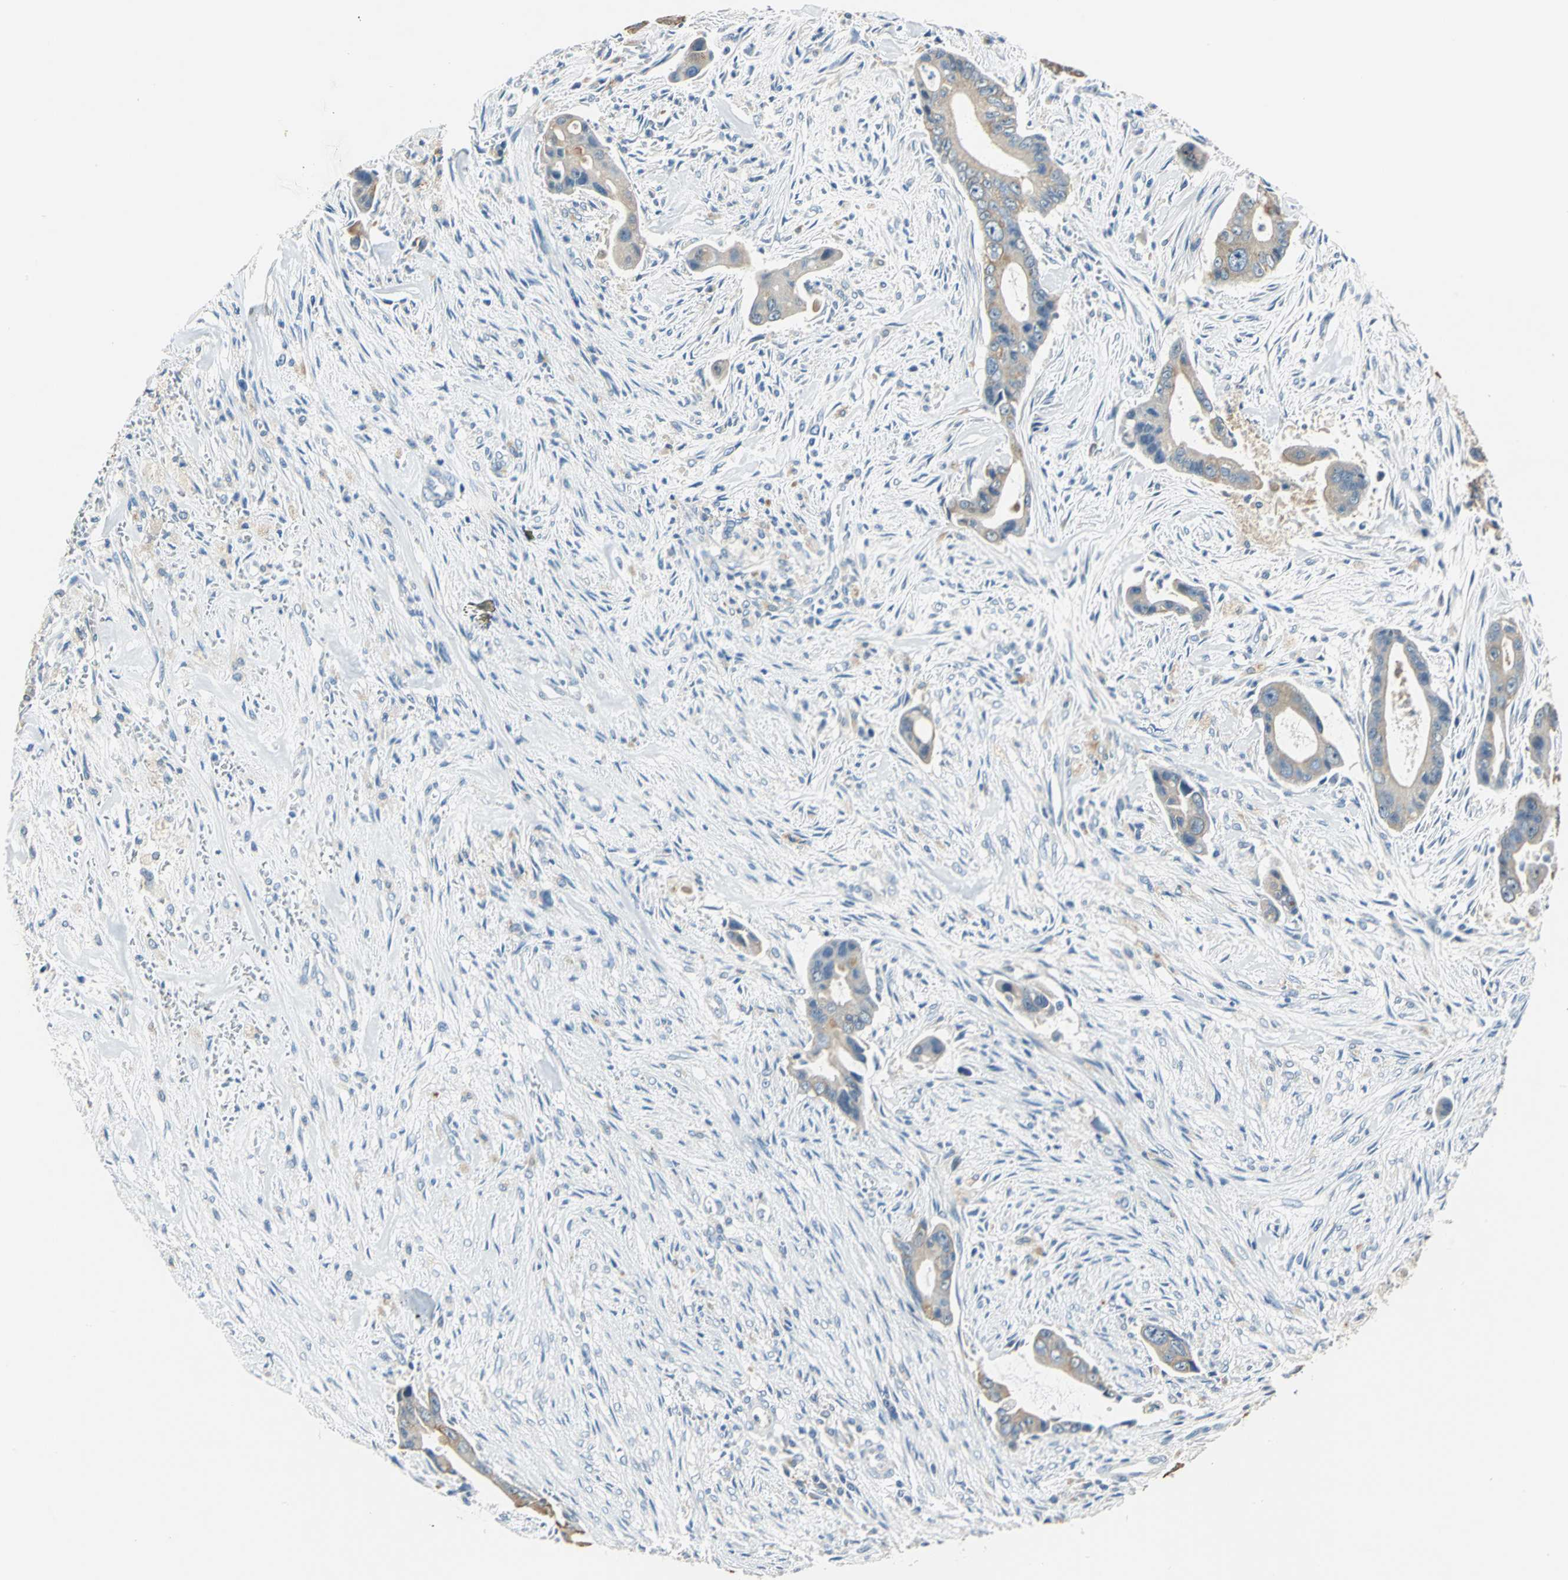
{"staining": {"intensity": "weak", "quantity": ">75%", "location": "cytoplasmic/membranous"}, "tissue": "liver cancer", "cell_type": "Tumor cells", "image_type": "cancer", "snomed": [{"axis": "morphology", "description": "Cholangiocarcinoma"}, {"axis": "topography", "description": "Liver"}], "caption": "DAB immunohistochemical staining of human cholangiocarcinoma (liver) displays weak cytoplasmic/membranous protein staining in about >75% of tumor cells.", "gene": "RASD2", "patient": {"sex": "female", "age": 55}}